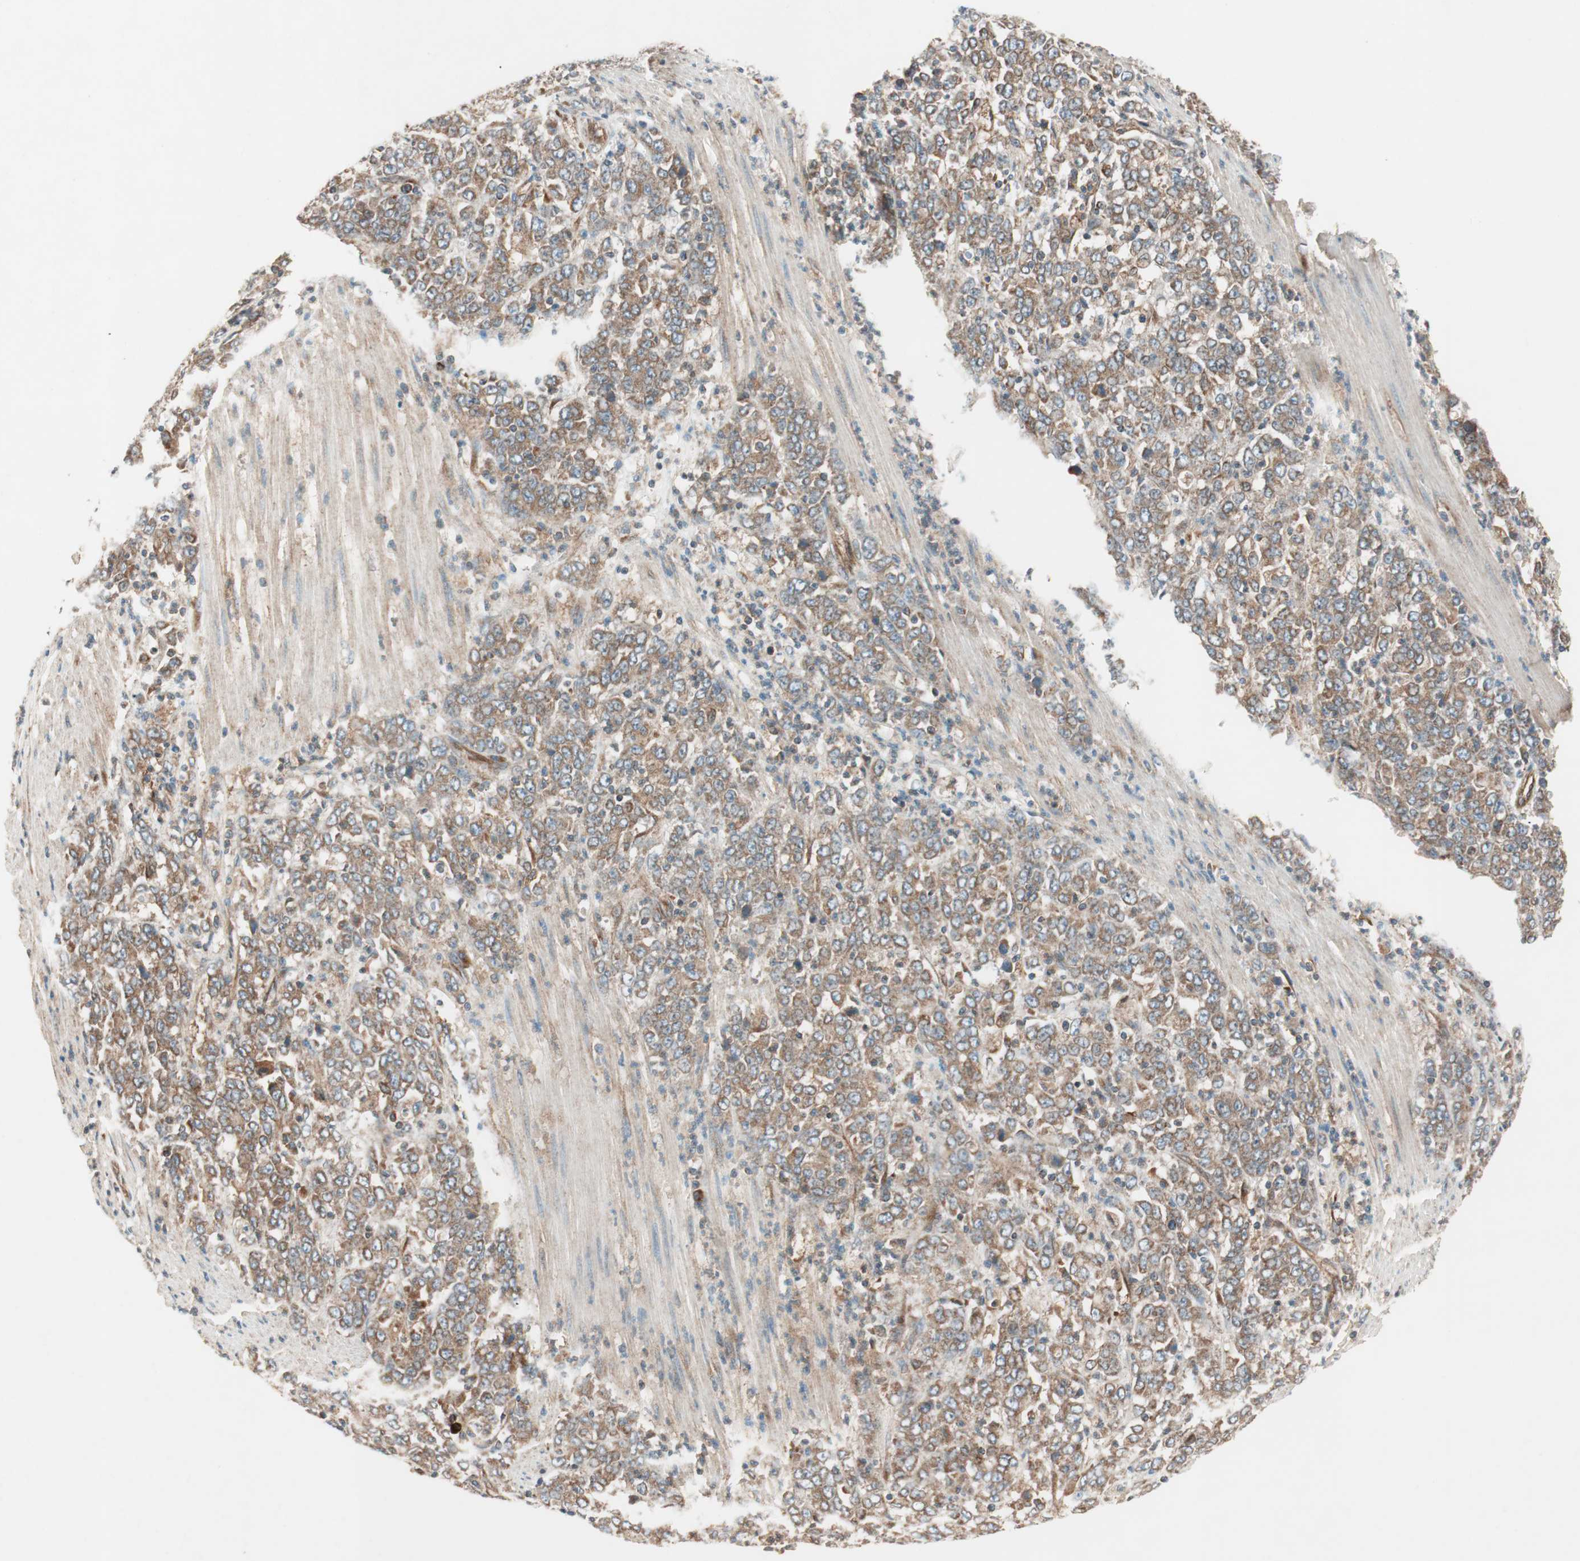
{"staining": {"intensity": "moderate", "quantity": ">75%", "location": "cytoplasmic/membranous"}, "tissue": "stomach cancer", "cell_type": "Tumor cells", "image_type": "cancer", "snomed": [{"axis": "morphology", "description": "Adenocarcinoma, NOS"}, {"axis": "topography", "description": "Stomach, lower"}], "caption": "Immunohistochemical staining of human stomach cancer (adenocarcinoma) exhibits medium levels of moderate cytoplasmic/membranous expression in about >75% of tumor cells.", "gene": "RAB5A", "patient": {"sex": "female", "age": 71}}